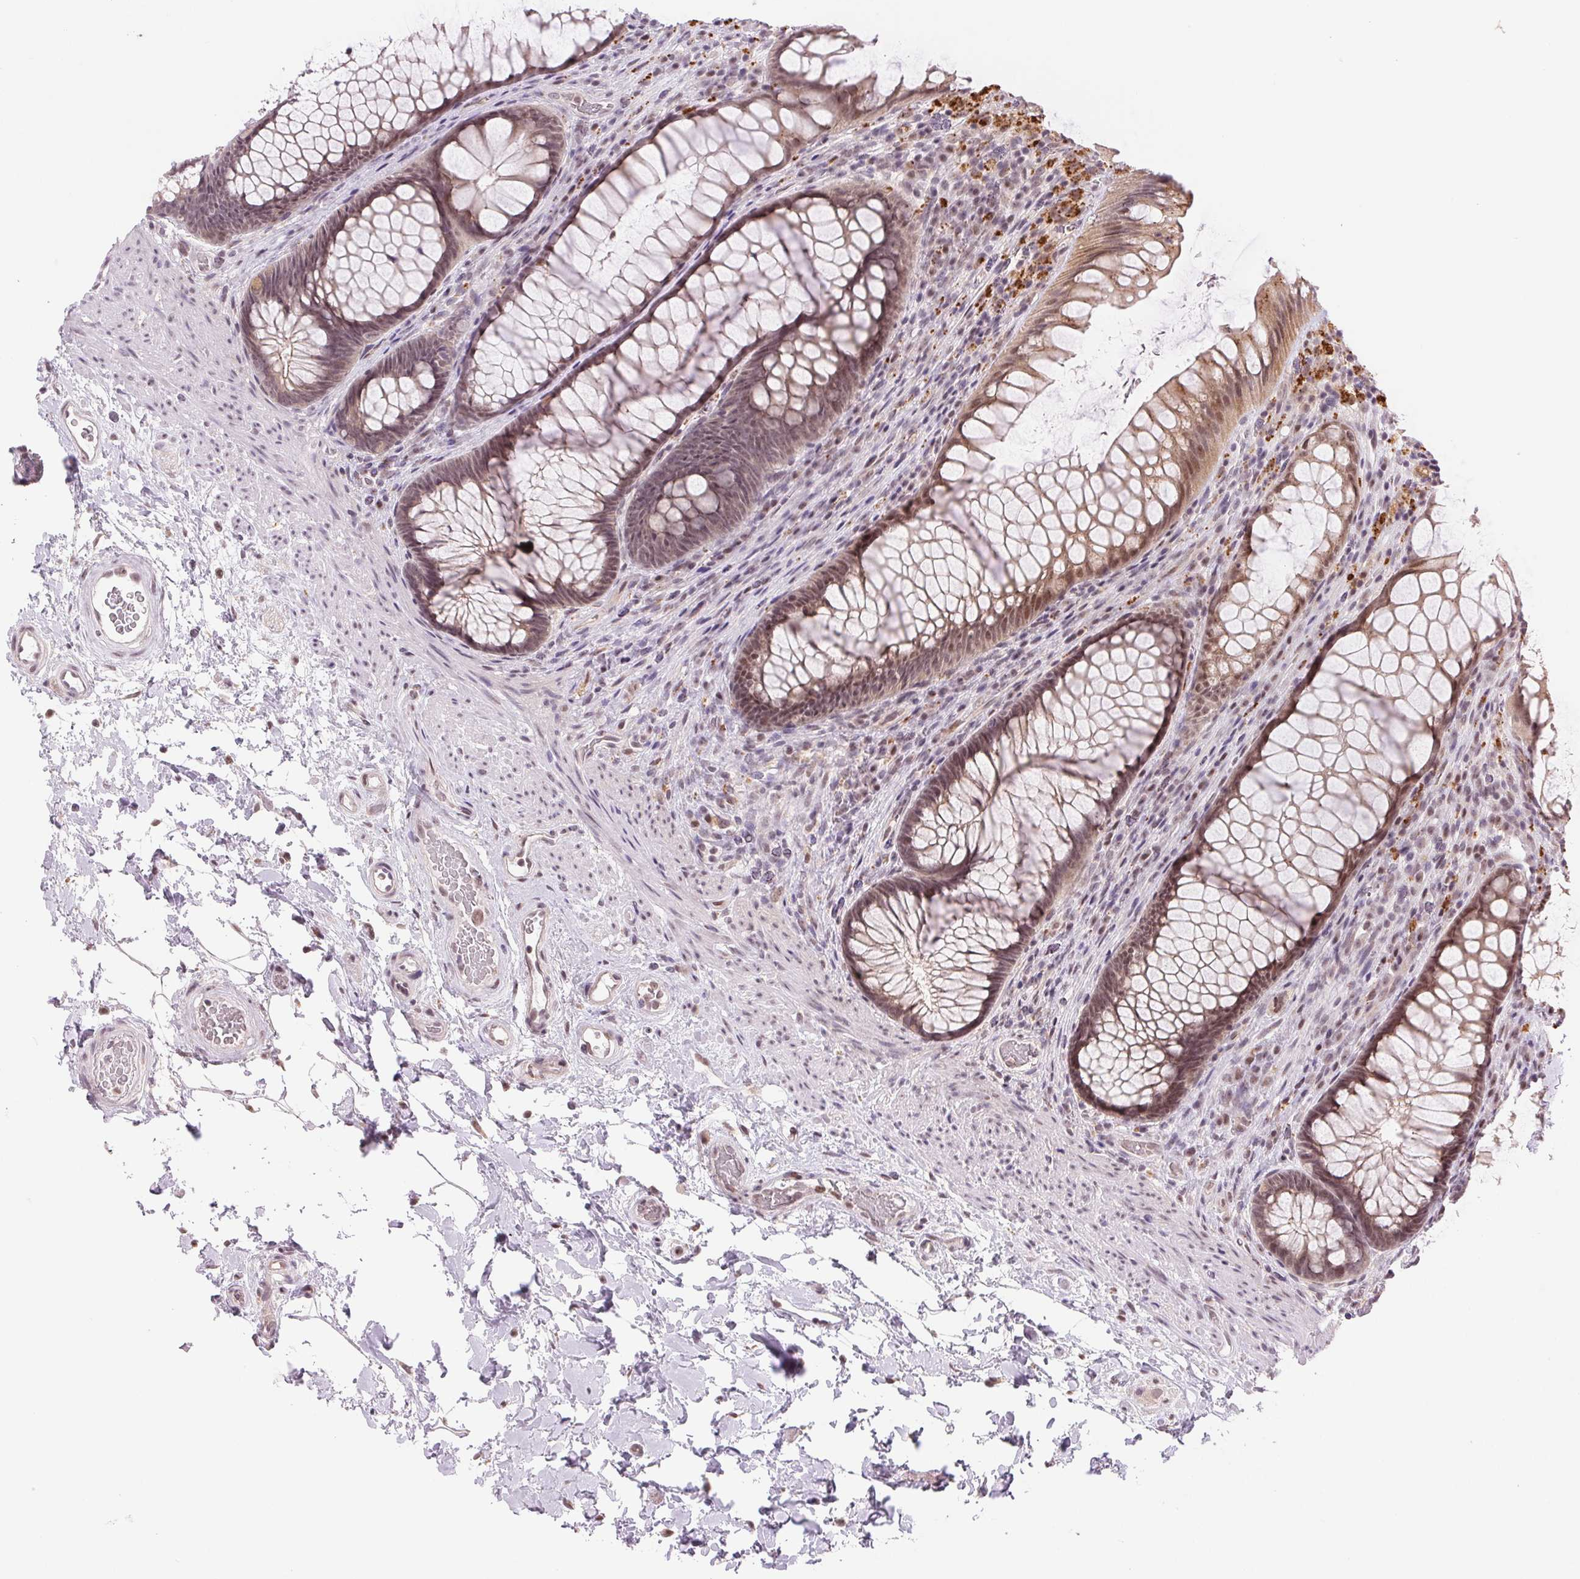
{"staining": {"intensity": "weak", "quantity": "25%-75%", "location": "cytoplasmic/membranous,nuclear"}, "tissue": "rectum", "cell_type": "Glandular cells", "image_type": "normal", "snomed": [{"axis": "morphology", "description": "Normal tissue, NOS"}, {"axis": "topography", "description": "Smooth muscle"}, {"axis": "topography", "description": "Rectum"}], "caption": "Immunohistochemistry of unremarkable rectum demonstrates low levels of weak cytoplasmic/membranous,nuclear staining in about 25%-75% of glandular cells.", "gene": "GRHL3", "patient": {"sex": "male", "age": 53}}